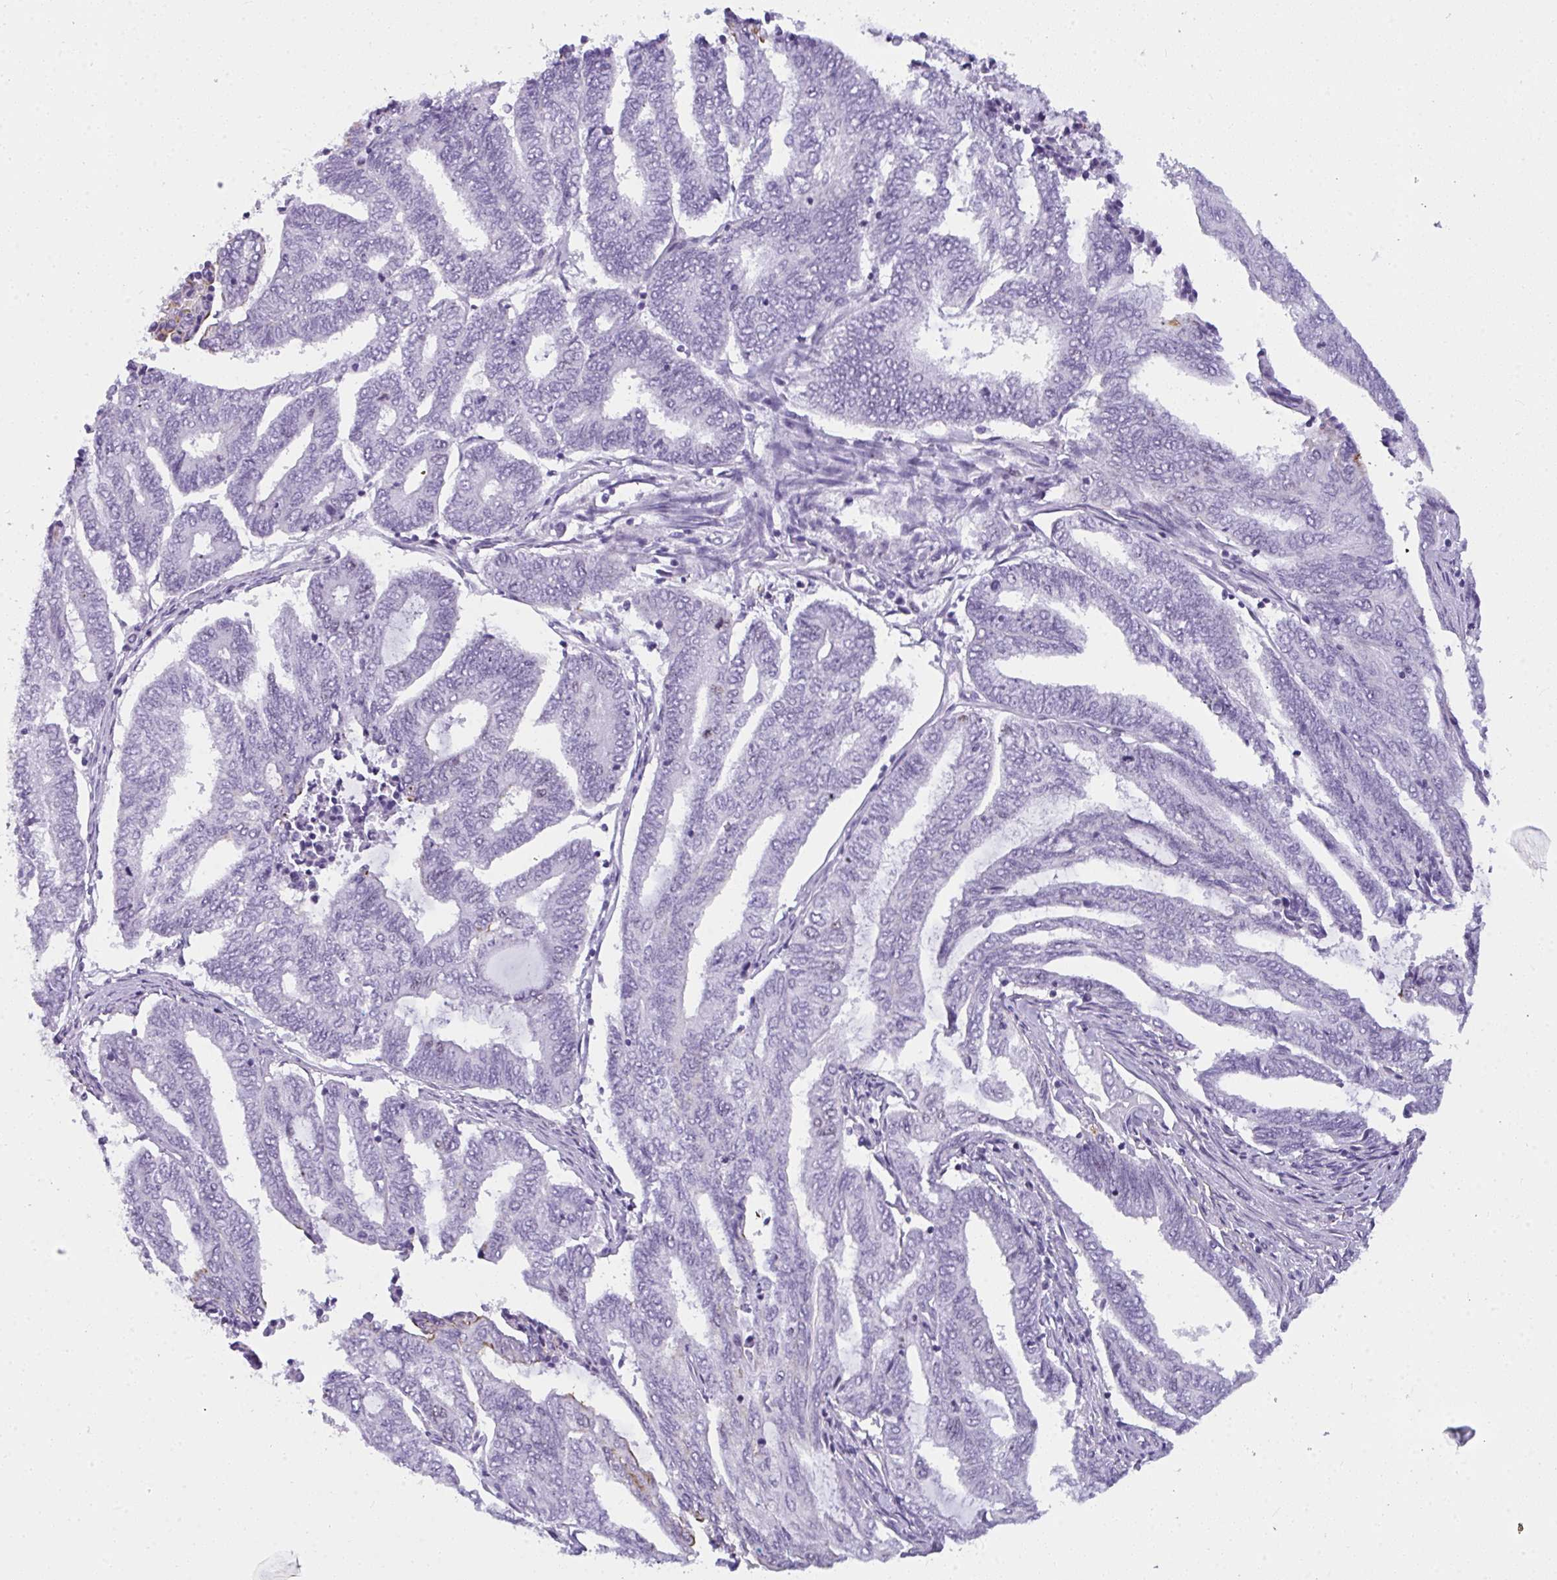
{"staining": {"intensity": "negative", "quantity": "none", "location": "none"}, "tissue": "endometrial cancer", "cell_type": "Tumor cells", "image_type": "cancer", "snomed": [{"axis": "morphology", "description": "Adenocarcinoma, NOS"}, {"axis": "topography", "description": "Uterus"}, {"axis": "topography", "description": "Endometrium"}], "caption": "Immunohistochemical staining of adenocarcinoma (endometrial) demonstrates no significant staining in tumor cells.", "gene": "SUZ12", "patient": {"sex": "female", "age": 70}}